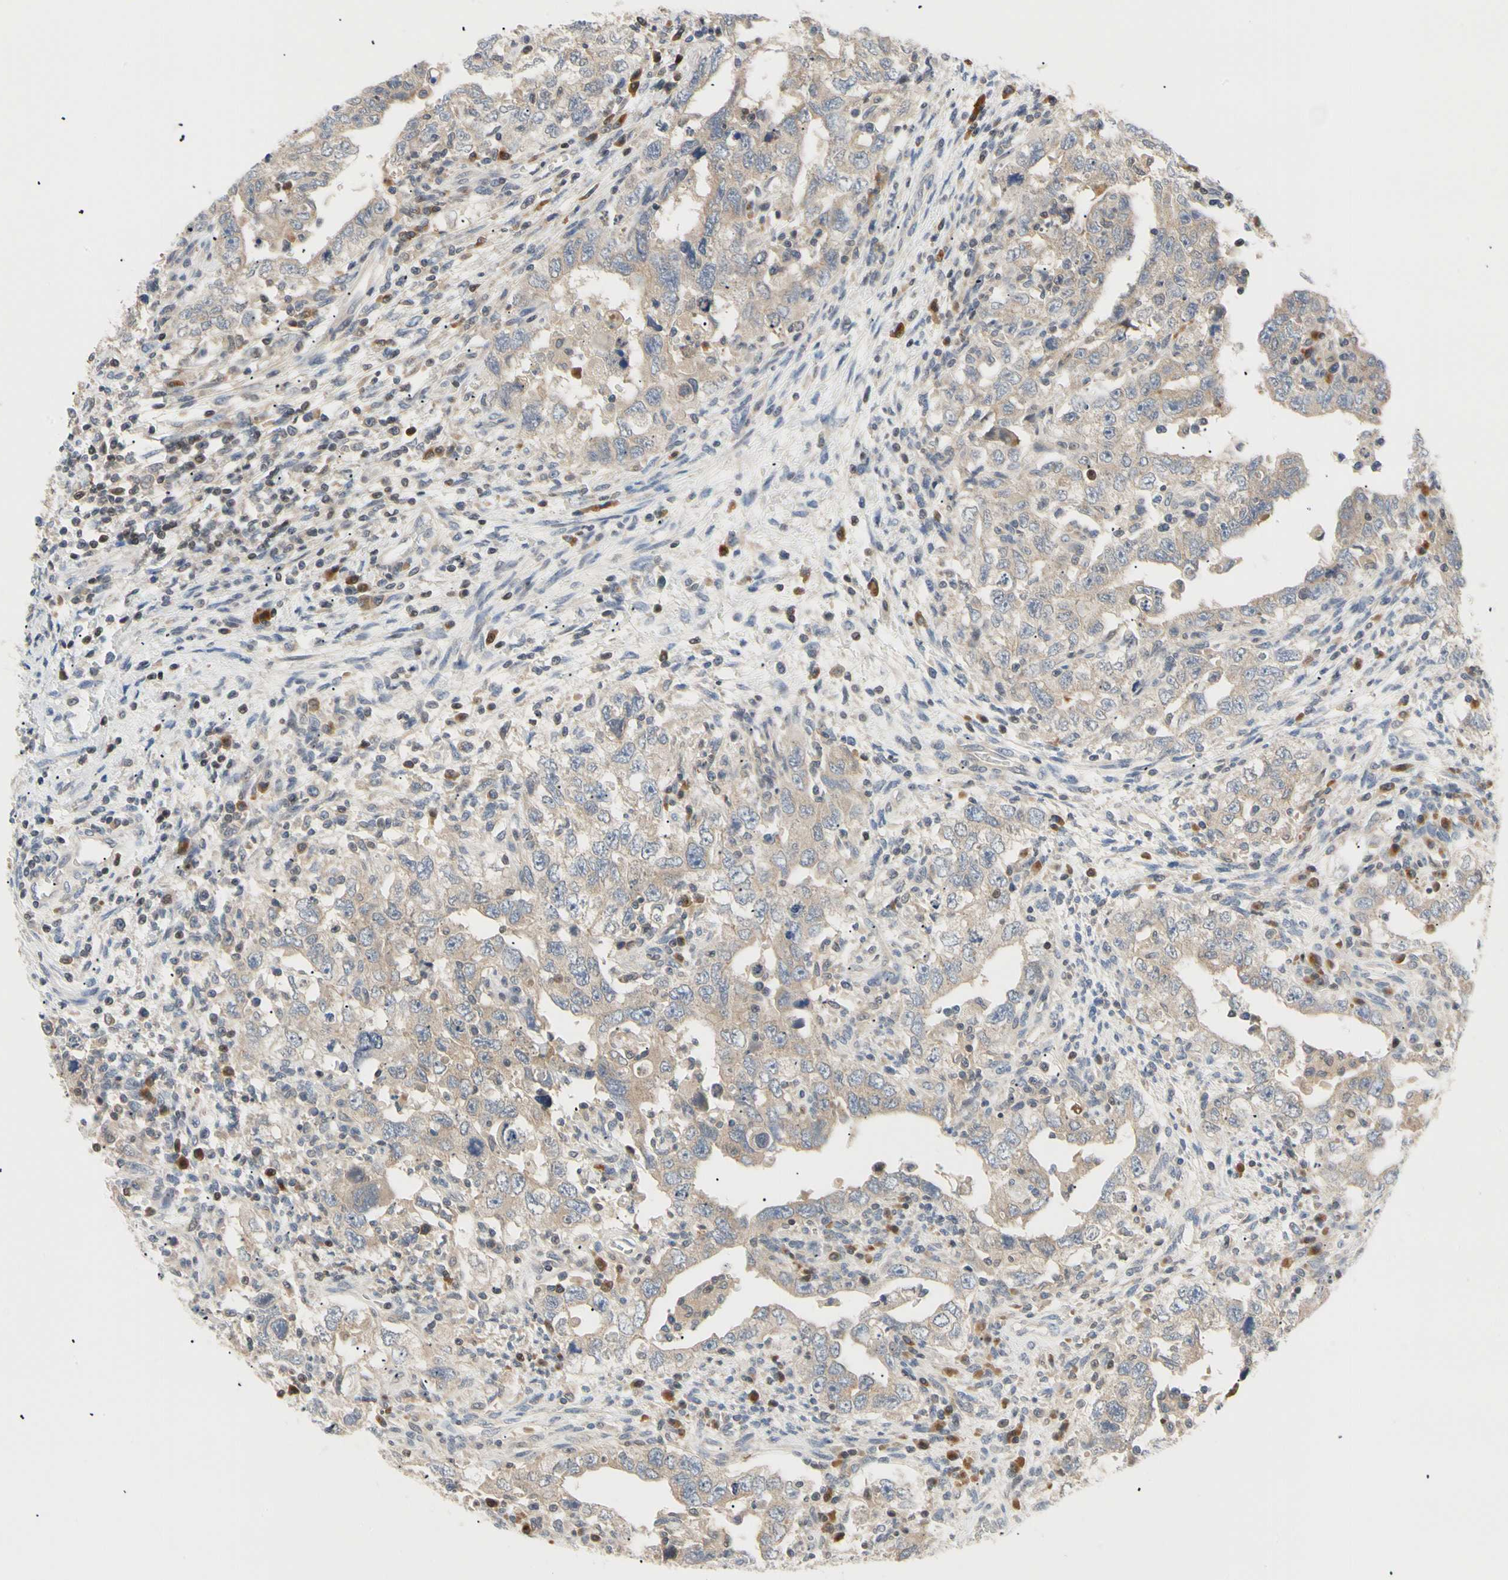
{"staining": {"intensity": "weak", "quantity": "25%-75%", "location": "cytoplasmic/membranous"}, "tissue": "testis cancer", "cell_type": "Tumor cells", "image_type": "cancer", "snomed": [{"axis": "morphology", "description": "Carcinoma, Embryonal, NOS"}, {"axis": "topography", "description": "Testis"}], "caption": "Tumor cells display low levels of weak cytoplasmic/membranous staining in approximately 25%-75% of cells in human testis embryonal carcinoma.", "gene": "SEC23B", "patient": {"sex": "male", "age": 26}}